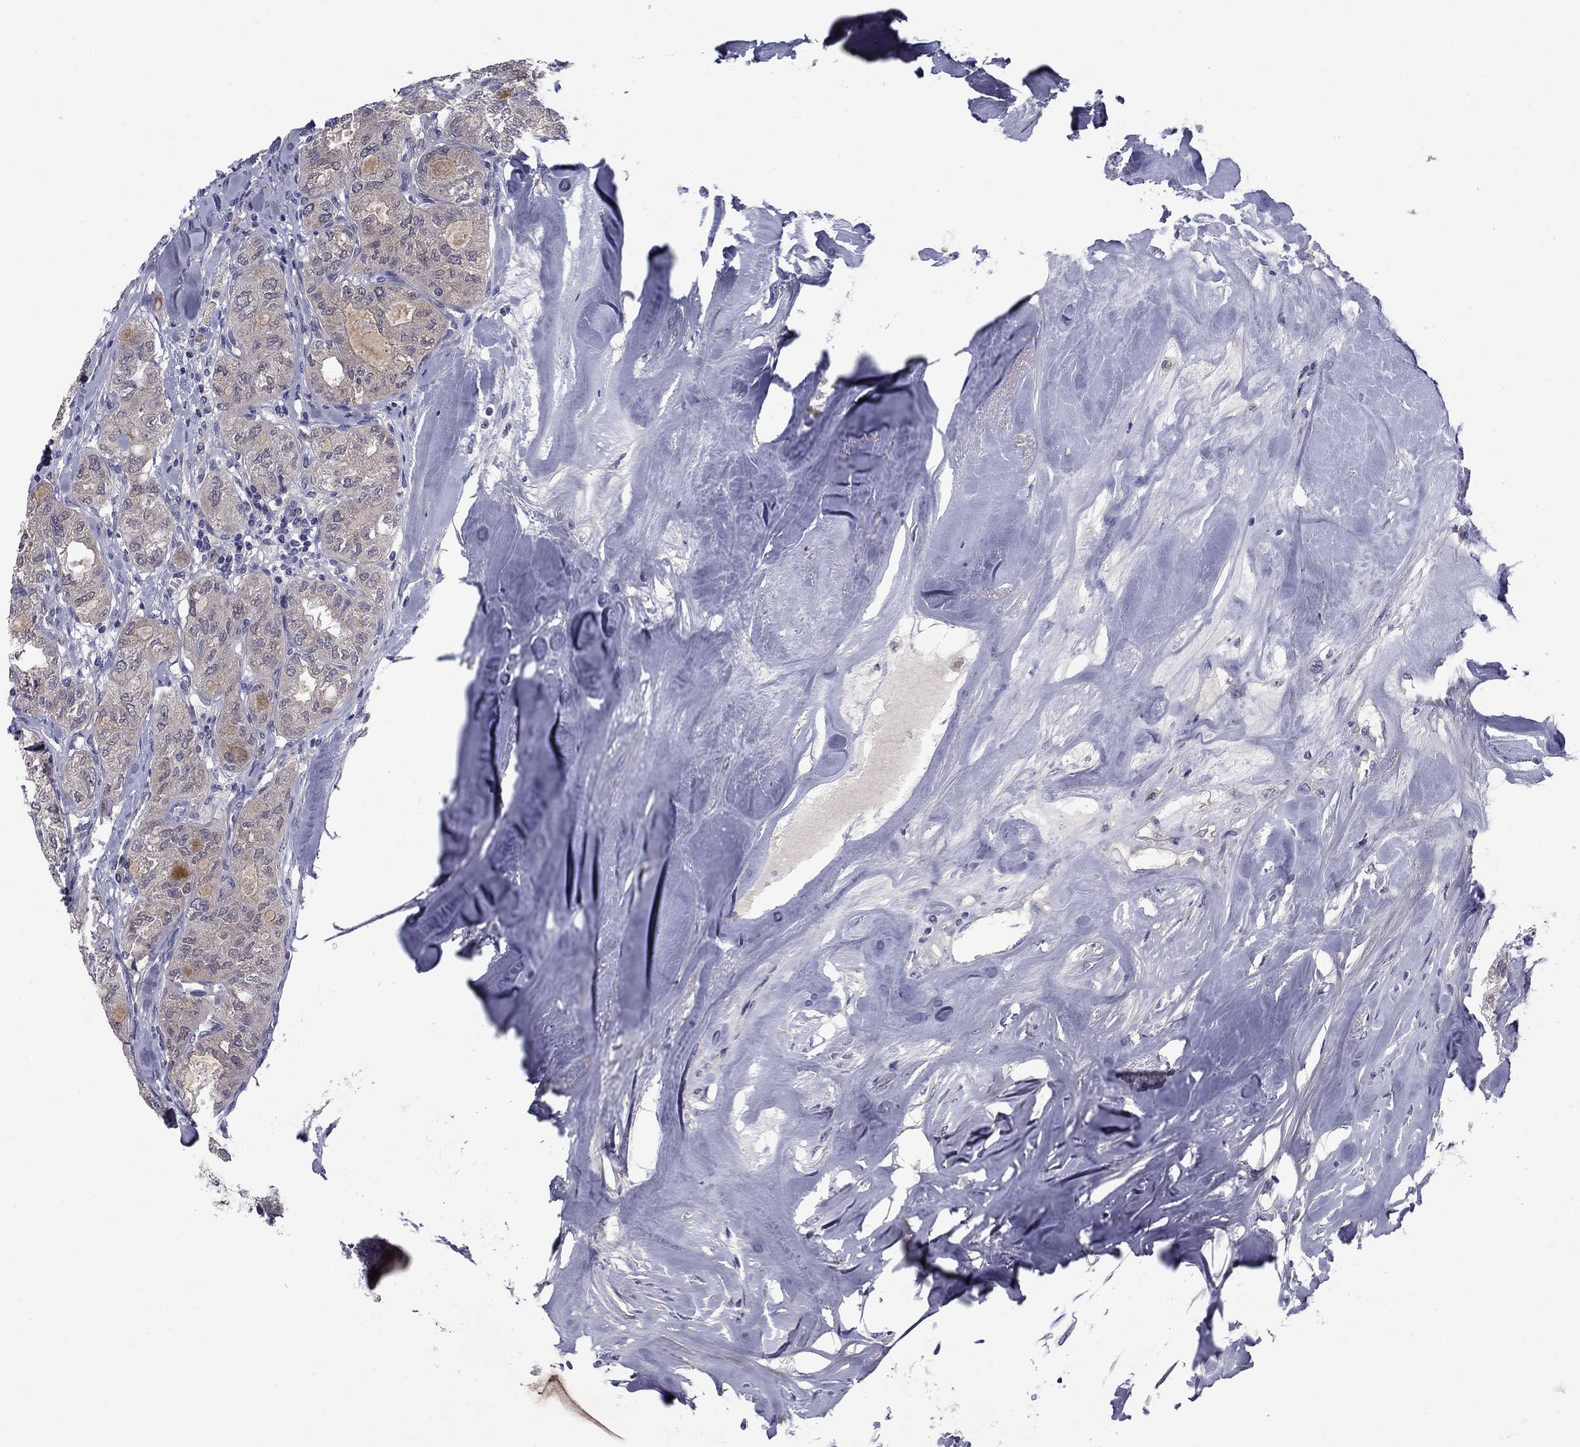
{"staining": {"intensity": "negative", "quantity": "none", "location": "none"}, "tissue": "thyroid cancer", "cell_type": "Tumor cells", "image_type": "cancer", "snomed": [{"axis": "morphology", "description": "Follicular adenoma carcinoma, NOS"}, {"axis": "topography", "description": "Thyroid gland"}], "caption": "The histopathology image exhibits no significant expression in tumor cells of thyroid cancer.", "gene": "CACNA1A", "patient": {"sex": "male", "age": 75}}